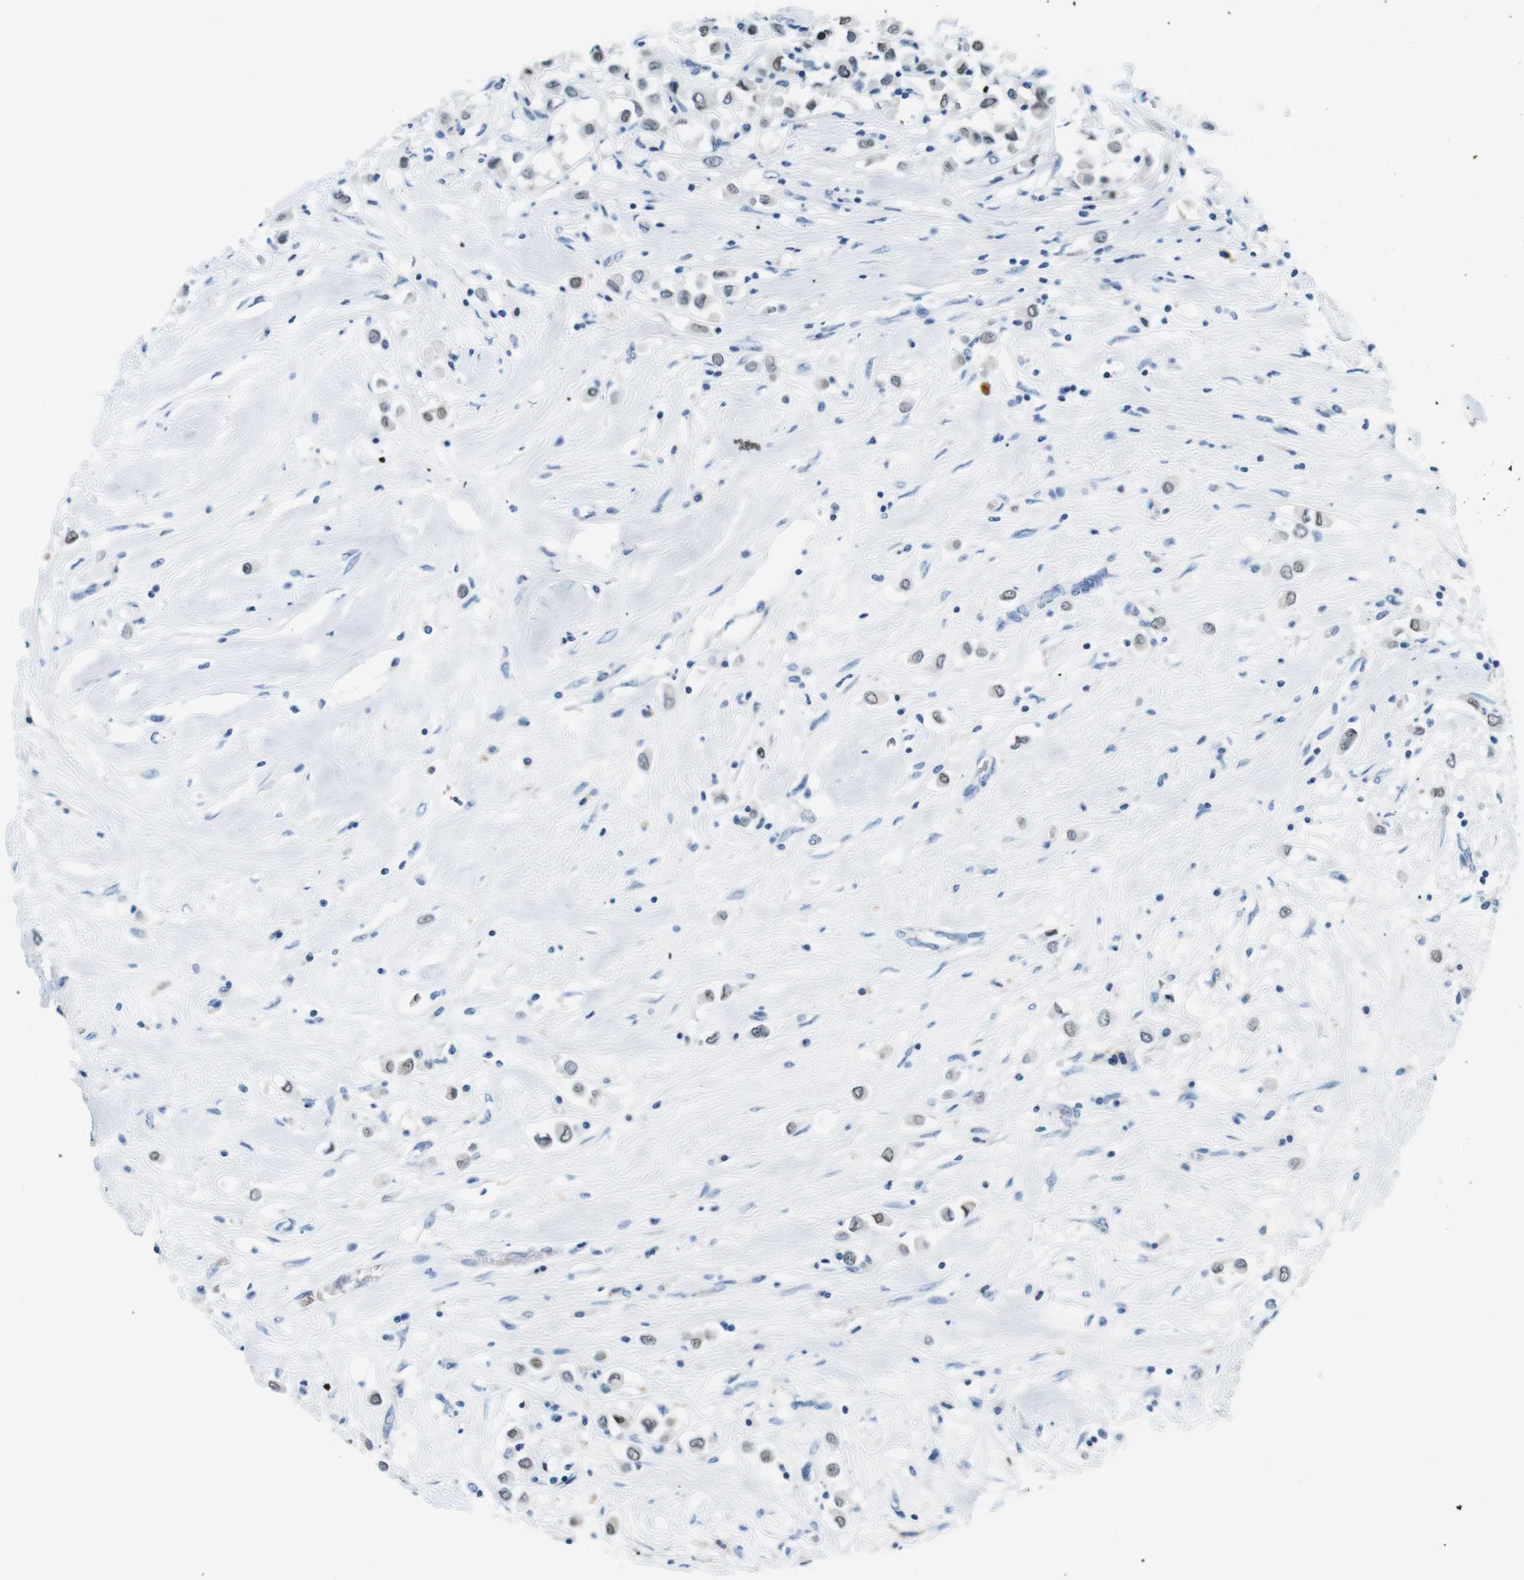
{"staining": {"intensity": "moderate", "quantity": "25%-75%", "location": "nuclear"}, "tissue": "breast cancer", "cell_type": "Tumor cells", "image_type": "cancer", "snomed": [{"axis": "morphology", "description": "Duct carcinoma"}, {"axis": "topography", "description": "Breast"}], "caption": "DAB (3,3'-diaminobenzidine) immunohistochemical staining of human infiltrating ductal carcinoma (breast) demonstrates moderate nuclear protein expression in about 25%-75% of tumor cells.", "gene": "TFAP2C", "patient": {"sex": "female", "age": 61}}